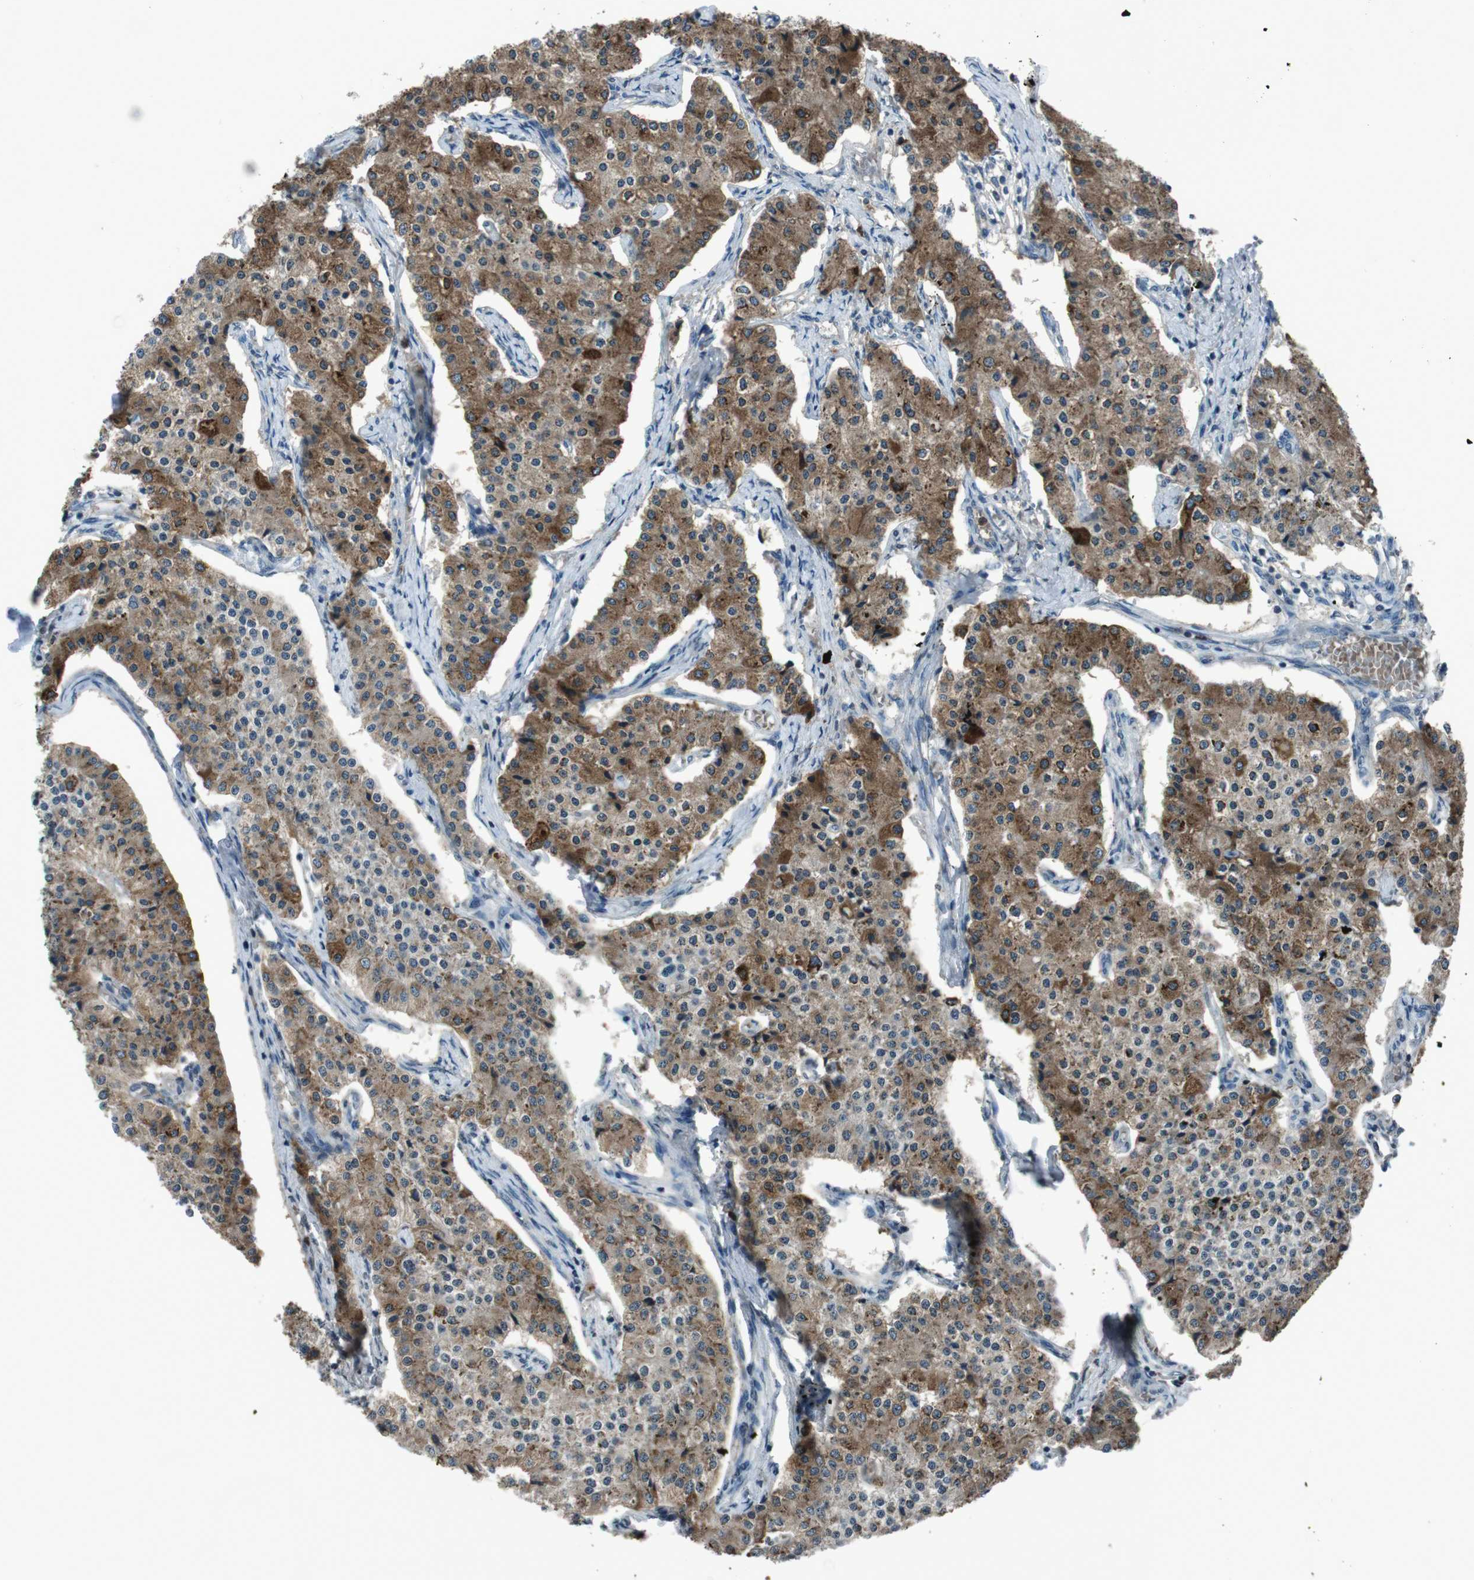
{"staining": {"intensity": "moderate", "quantity": ">75%", "location": "cytoplasmic/membranous"}, "tissue": "carcinoid", "cell_type": "Tumor cells", "image_type": "cancer", "snomed": [{"axis": "morphology", "description": "Carcinoid, malignant, NOS"}, {"axis": "topography", "description": "Colon"}], "caption": "Brown immunohistochemical staining in human carcinoid reveals moderate cytoplasmic/membranous expression in approximately >75% of tumor cells.", "gene": "UGT1A6", "patient": {"sex": "female", "age": 52}}